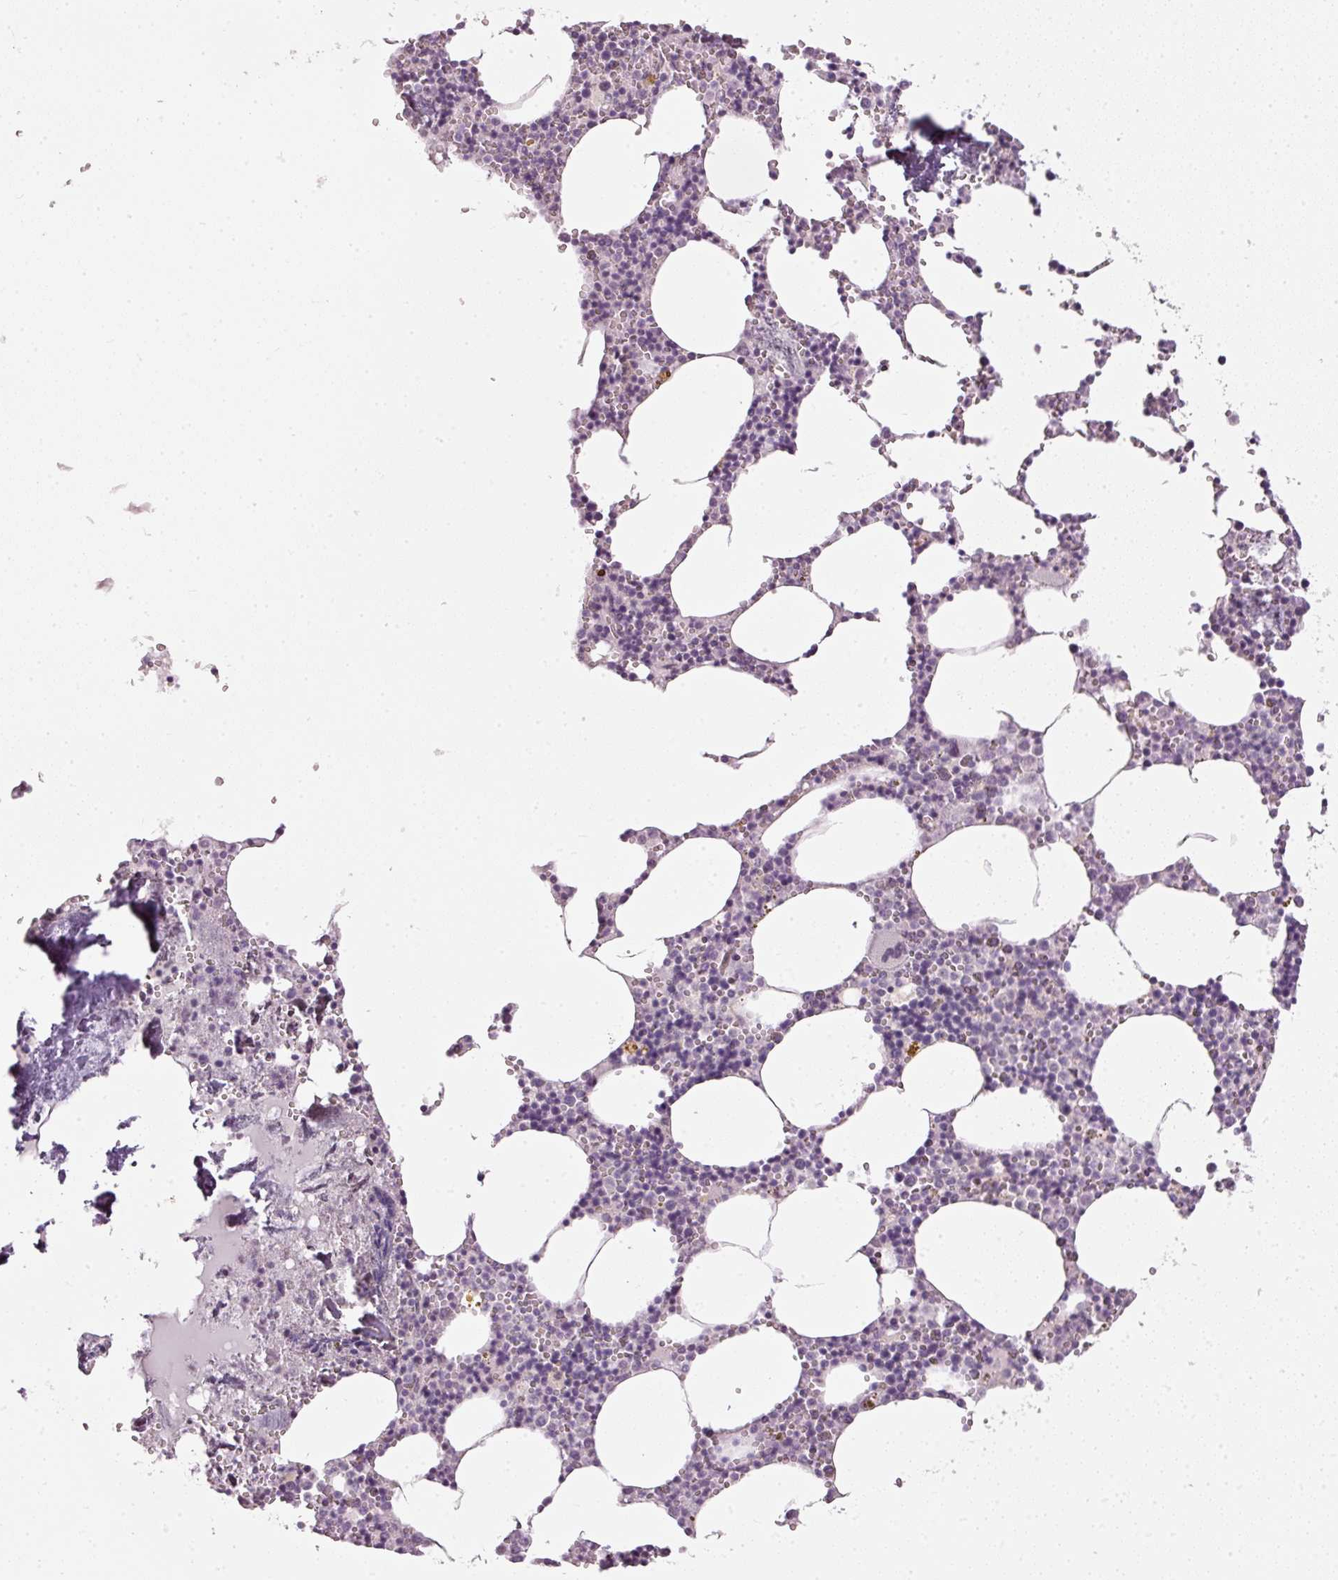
{"staining": {"intensity": "weak", "quantity": "<25%", "location": "nuclear"}, "tissue": "bone marrow", "cell_type": "Hematopoietic cells", "image_type": "normal", "snomed": [{"axis": "morphology", "description": "Normal tissue, NOS"}, {"axis": "topography", "description": "Bone marrow"}], "caption": "A photomicrograph of human bone marrow is negative for staining in hematopoietic cells. Brightfield microscopy of immunohistochemistry stained with DAB (3,3'-diaminobenzidine) (brown) and hematoxylin (blue), captured at high magnification.", "gene": "NRDE2", "patient": {"sex": "male", "age": 54}}